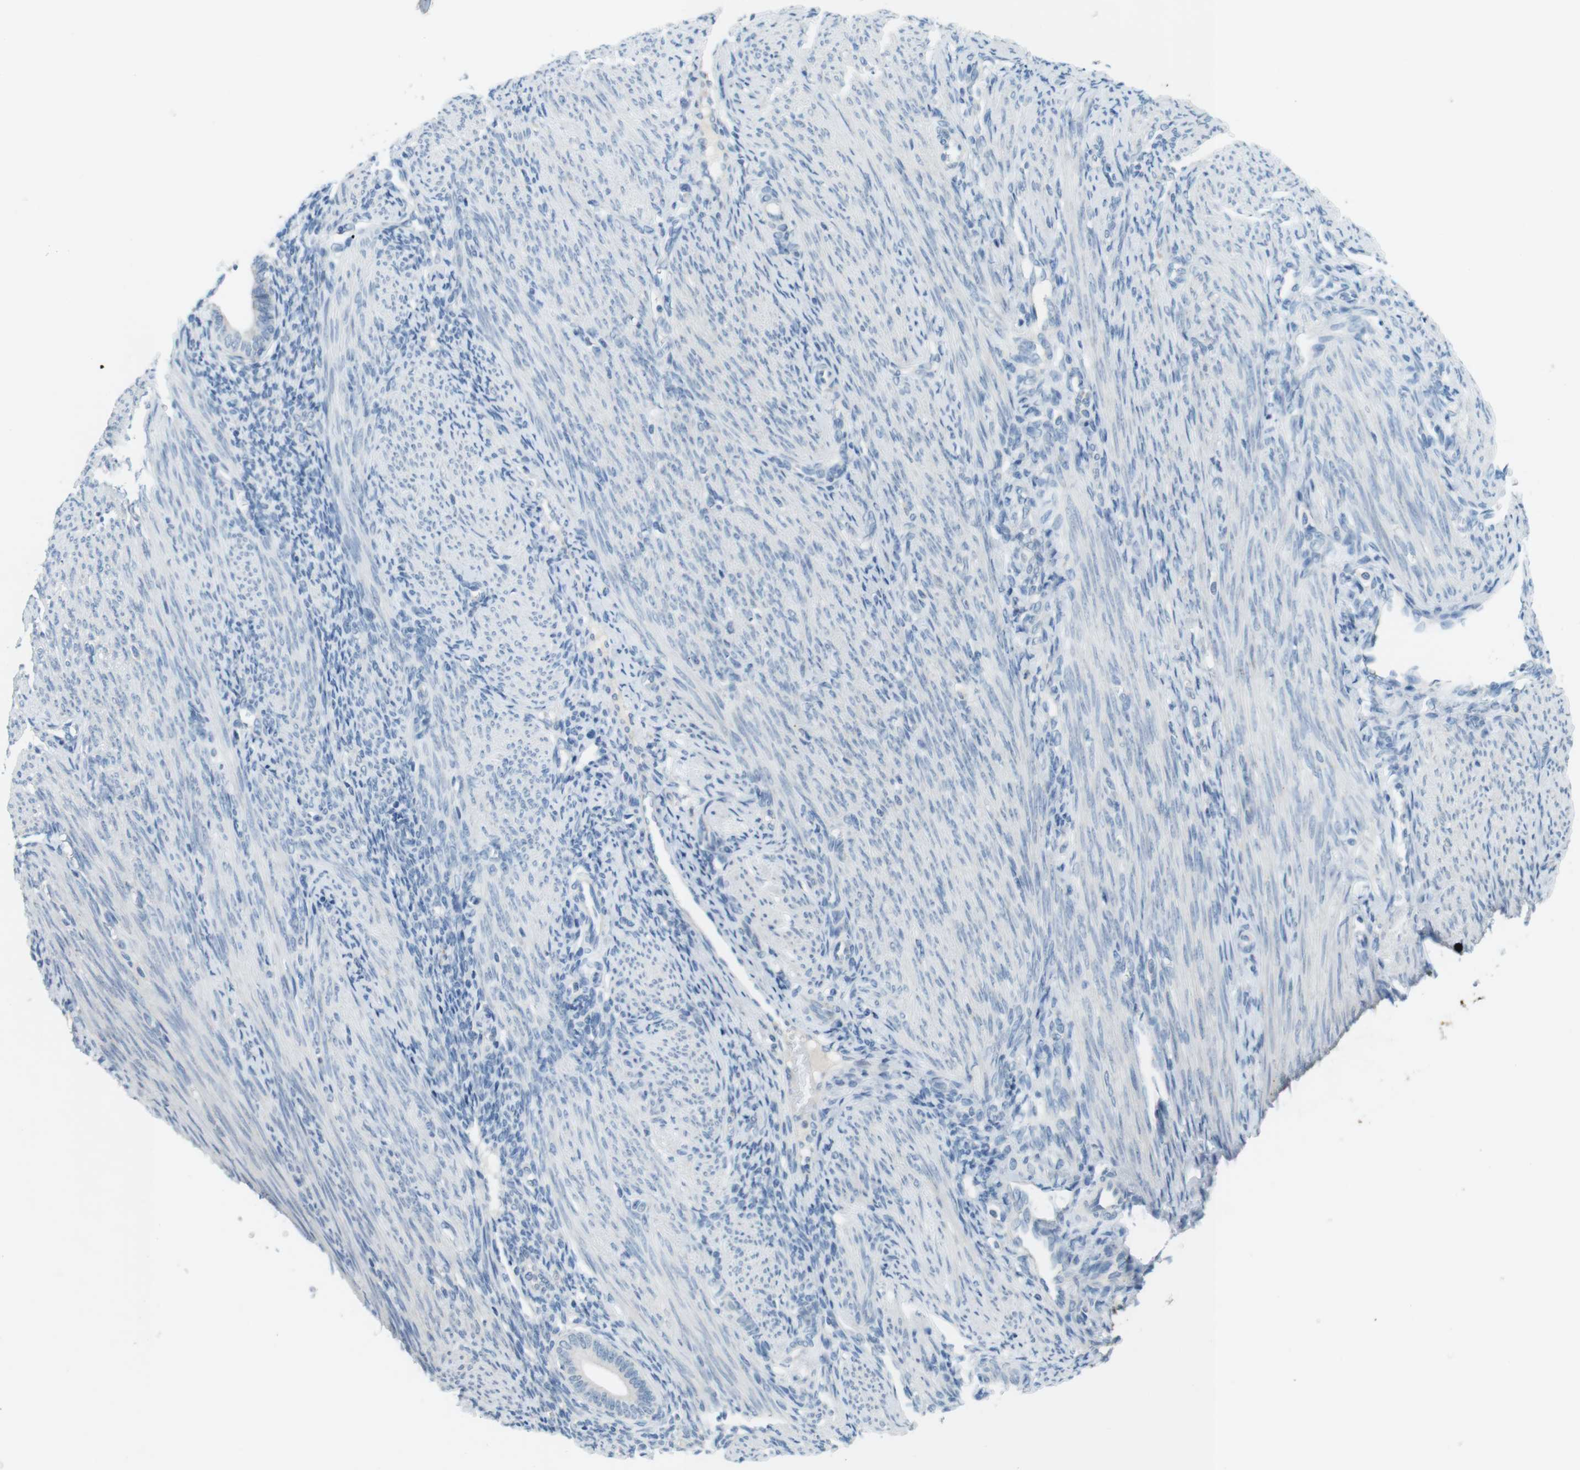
{"staining": {"intensity": "negative", "quantity": "none", "location": "none"}, "tissue": "endometrium", "cell_type": "Cells in endometrial stroma", "image_type": "normal", "snomed": [{"axis": "morphology", "description": "Normal tissue, NOS"}, {"axis": "topography", "description": "Uterus"}, {"axis": "topography", "description": "Endometrium"}], "caption": "Immunohistochemistry (IHC) of unremarkable endometrium shows no staining in cells in endometrial stroma. The staining was performed using DAB to visualize the protein expression in brown, while the nuclei were stained in blue with hematoxylin (Magnification: 20x).", "gene": "MUC5B", "patient": {"sex": "female", "age": 33}}